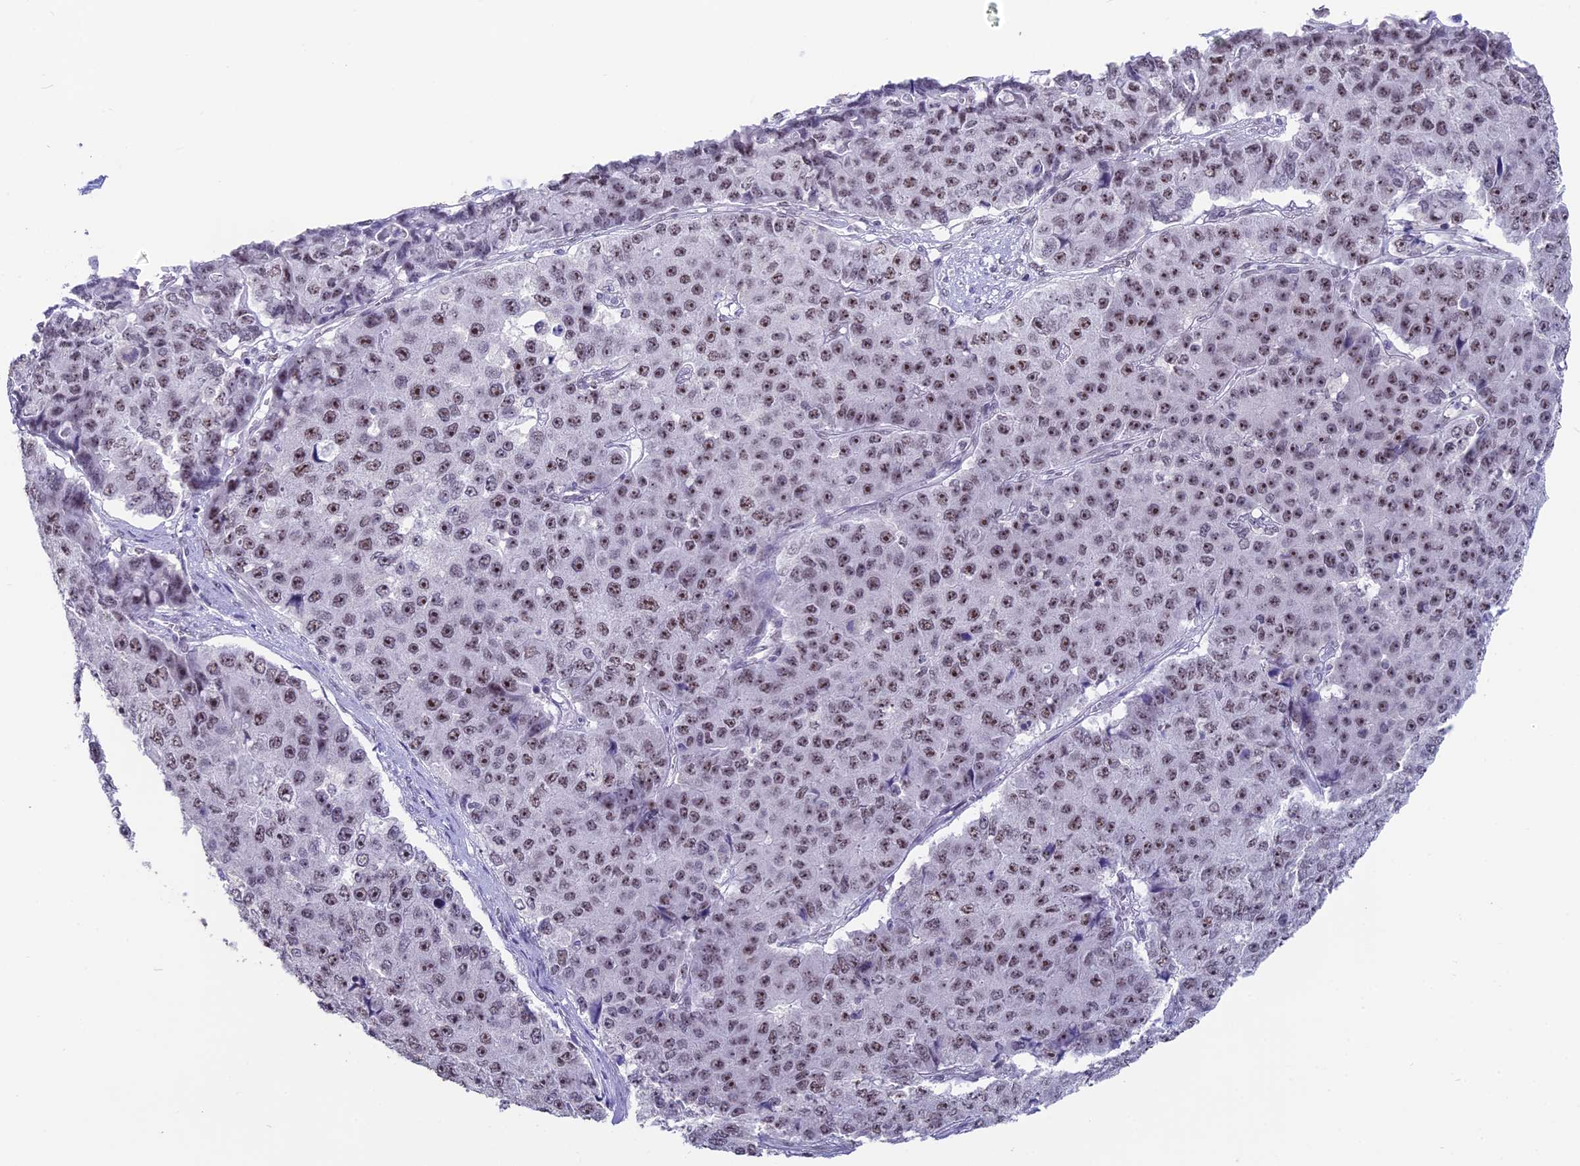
{"staining": {"intensity": "moderate", "quantity": ">75%", "location": "nuclear"}, "tissue": "pancreatic cancer", "cell_type": "Tumor cells", "image_type": "cancer", "snomed": [{"axis": "morphology", "description": "Adenocarcinoma, NOS"}, {"axis": "topography", "description": "Pancreas"}], "caption": "Pancreatic cancer stained with a protein marker shows moderate staining in tumor cells.", "gene": "SETD2", "patient": {"sex": "male", "age": 50}}